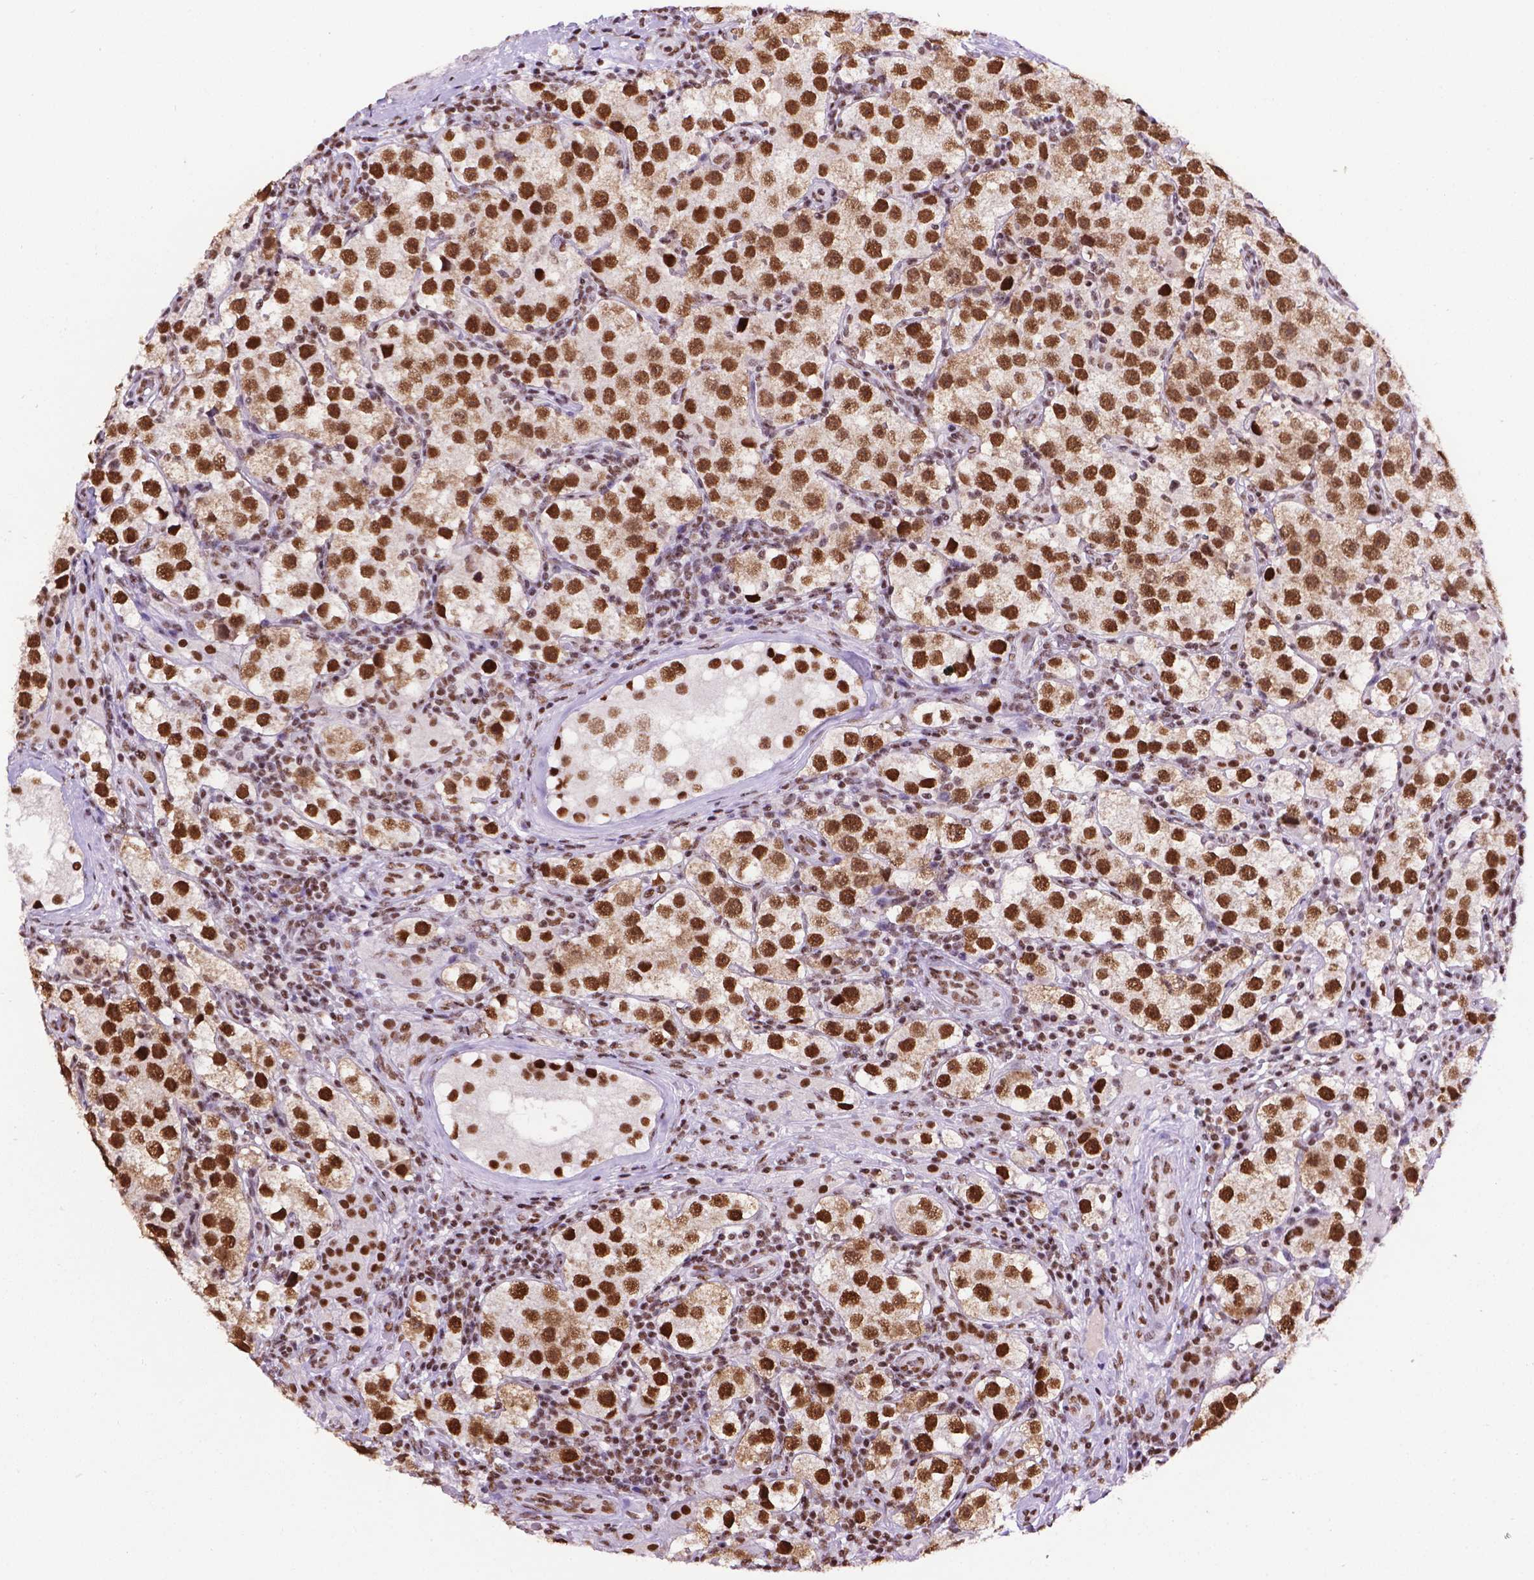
{"staining": {"intensity": "strong", "quantity": ">75%", "location": "nuclear"}, "tissue": "testis cancer", "cell_type": "Tumor cells", "image_type": "cancer", "snomed": [{"axis": "morphology", "description": "Seminoma, NOS"}, {"axis": "topography", "description": "Testis"}], "caption": "Protein expression by immunohistochemistry shows strong nuclear staining in about >75% of tumor cells in testis cancer.", "gene": "CCAR2", "patient": {"sex": "male", "age": 37}}